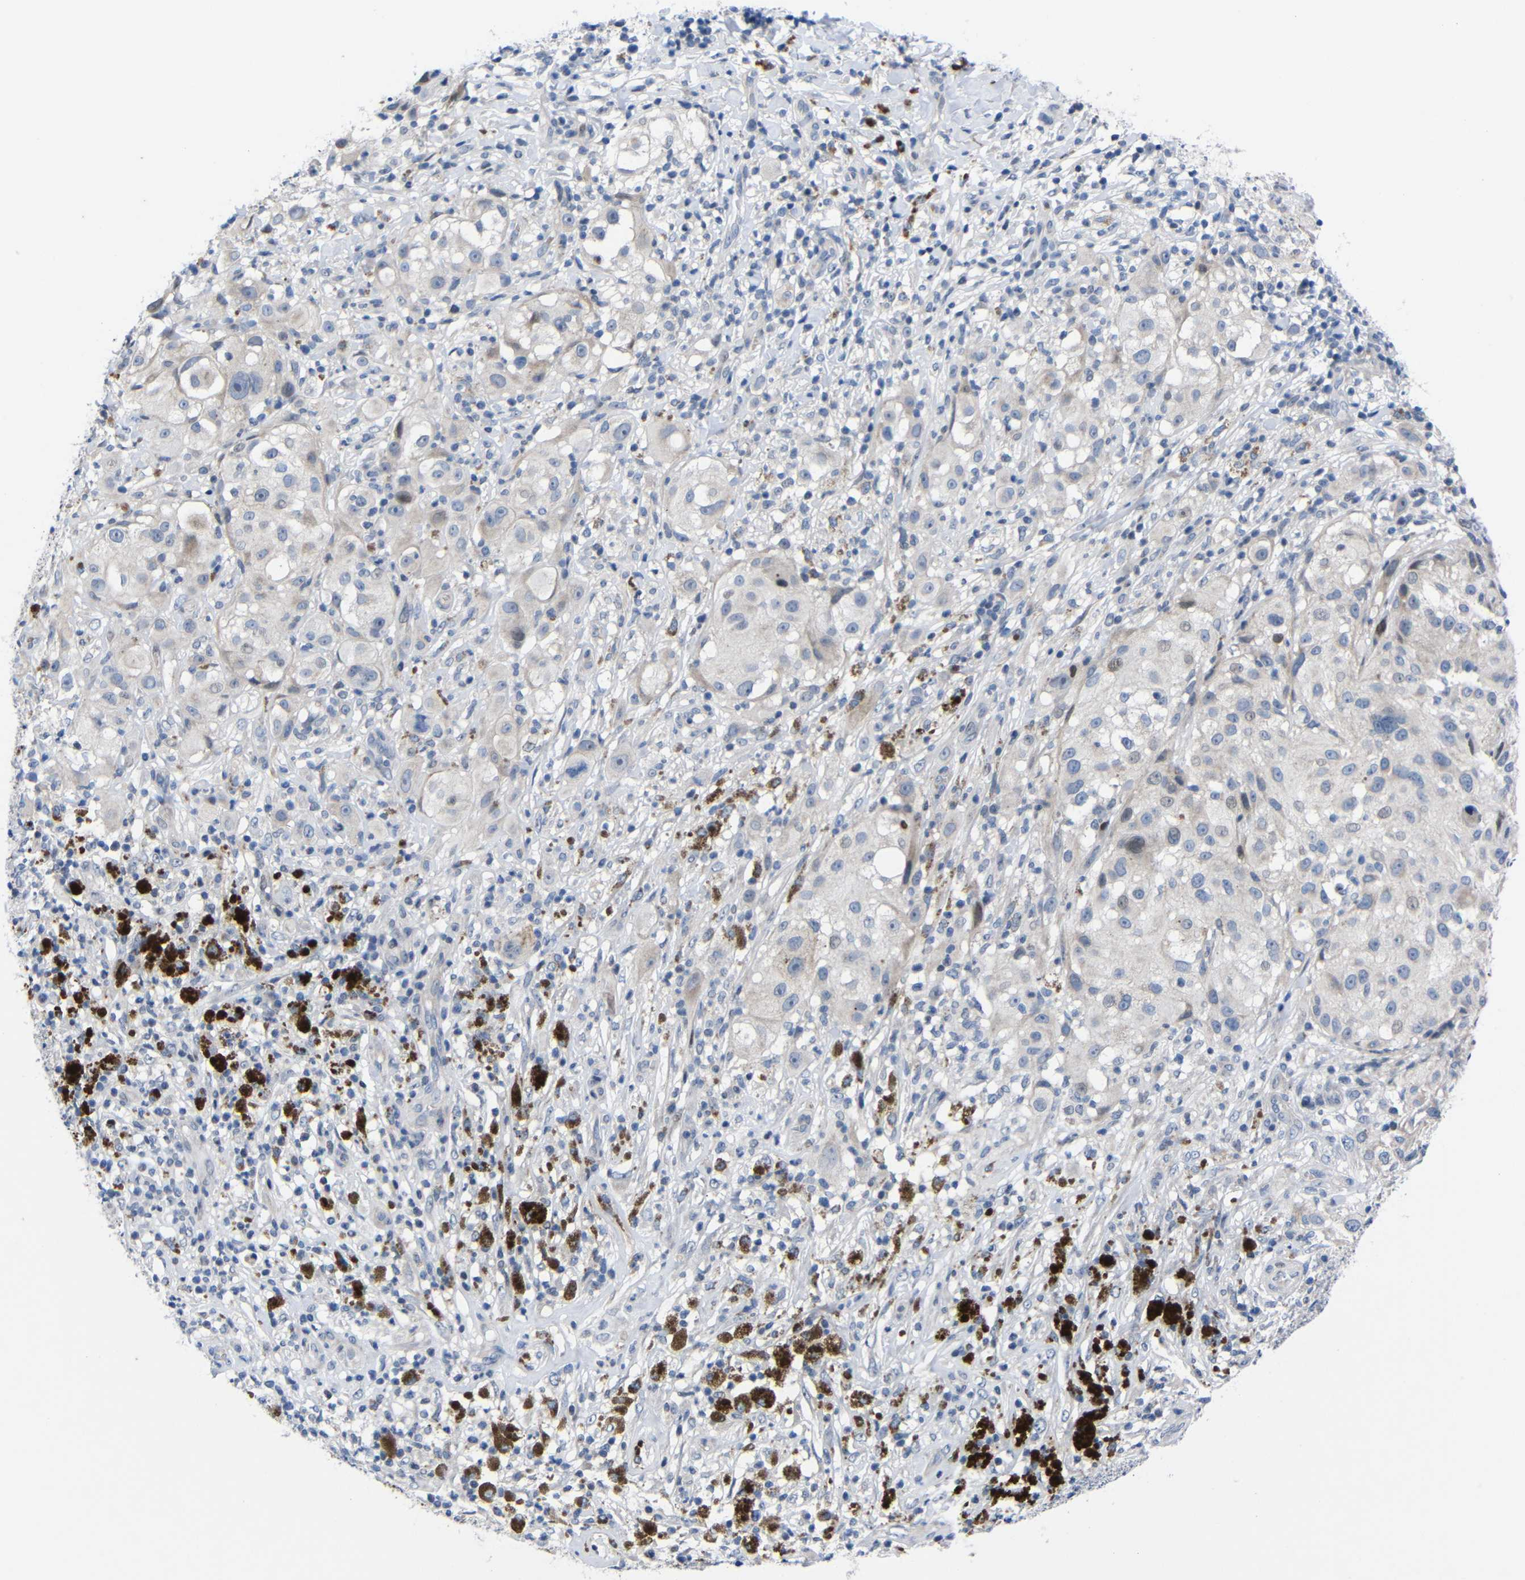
{"staining": {"intensity": "weak", "quantity": "<25%", "location": "nuclear"}, "tissue": "melanoma", "cell_type": "Tumor cells", "image_type": "cancer", "snomed": [{"axis": "morphology", "description": "Necrosis, NOS"}, {"axis": "morphology", "description": "Malignant melanoma, NOS"}, {"axis": "topography", "description": "Skin"}], "caption": "This is an immunohistochemistry (IHC) photomicrograph of human melanoma. There is no staining in tumor cells.", "gene": "CMTM1", "patient": {"sex": "female", "age": 87}}